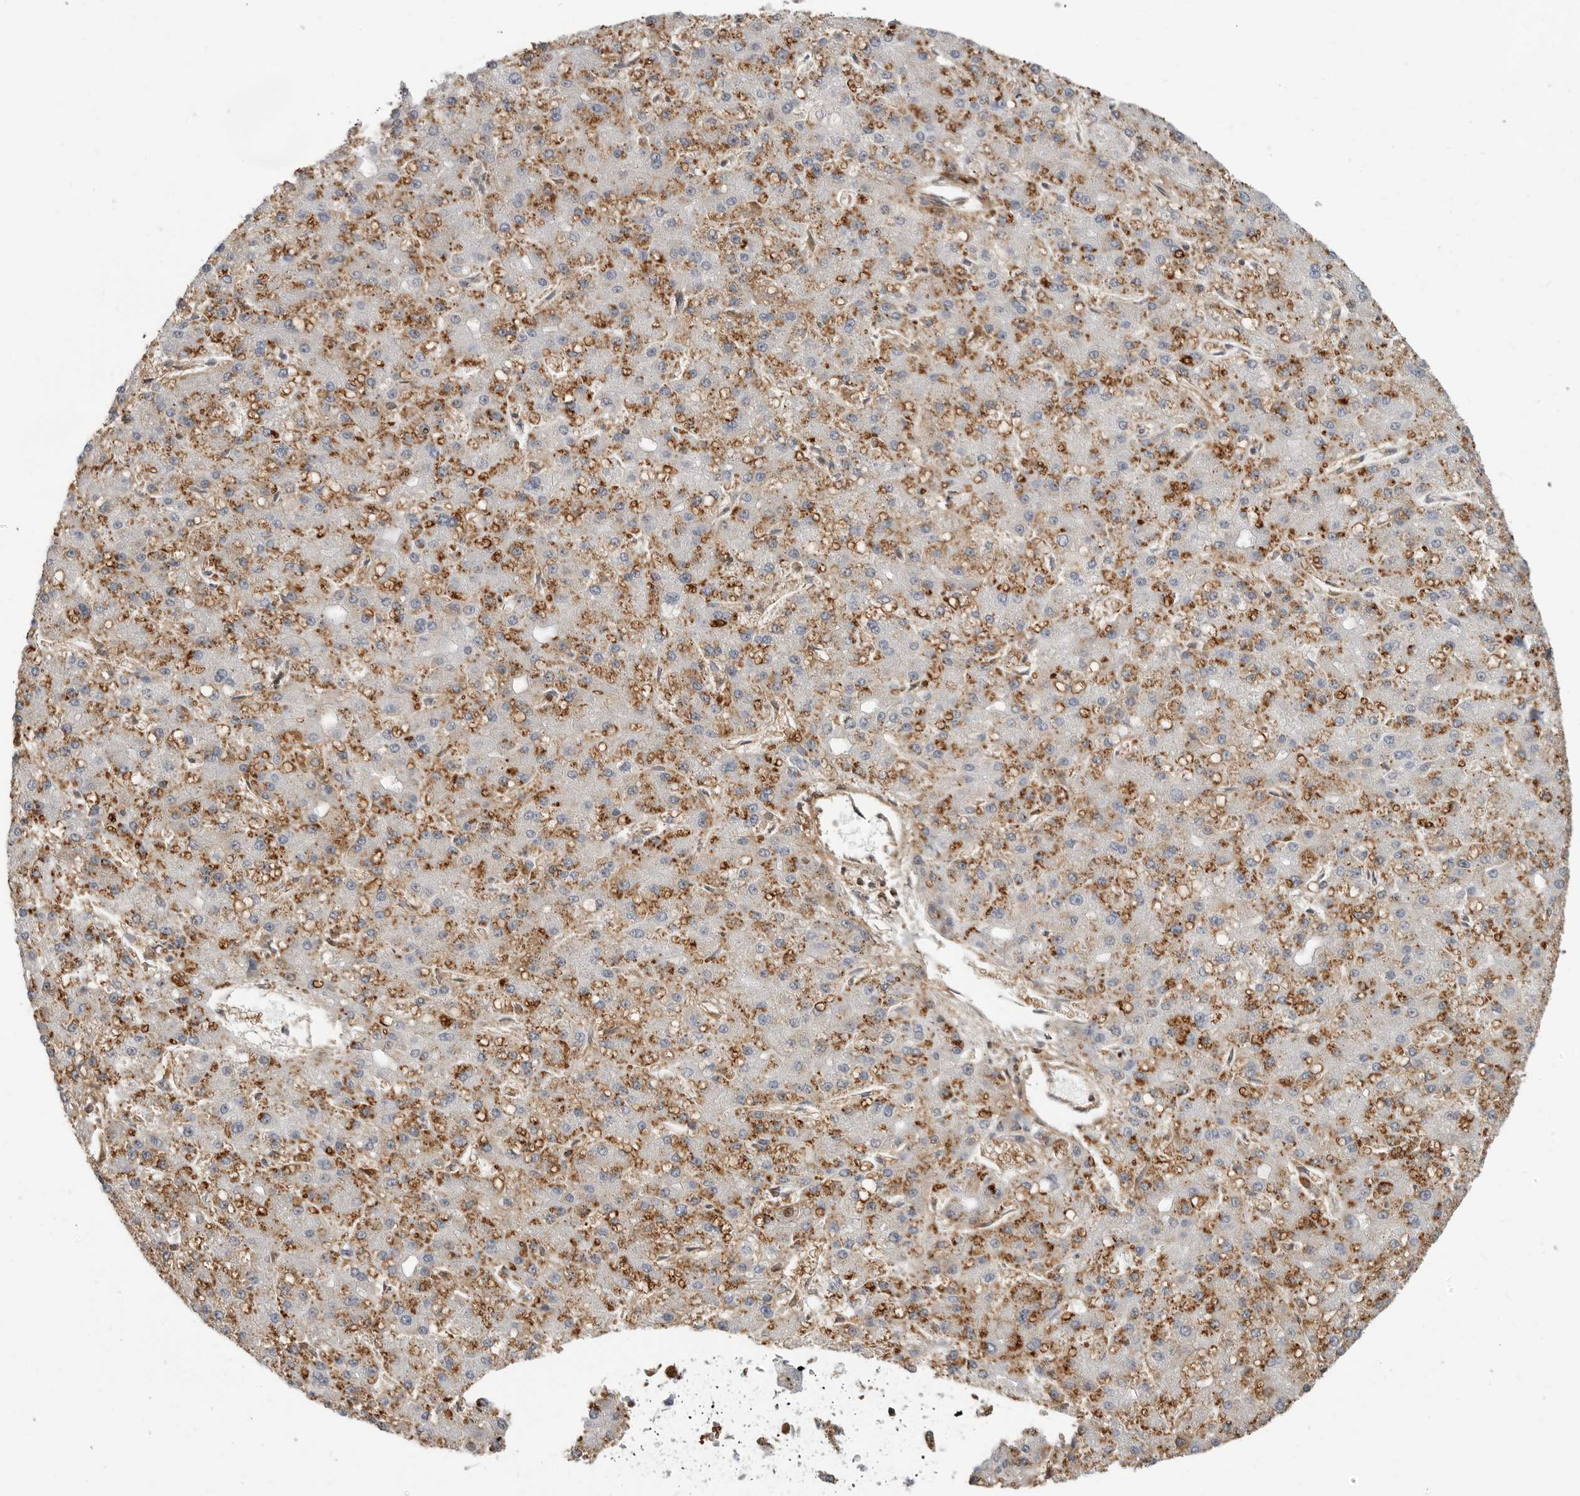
{"staining": {"intensity": "moderate", "quantity": ">75%", "location": "cytoplasmic/membranous"}, "tissue": "liver cancer", "cell_type": "Tumor cells", "image_type": "cancer", "snomed": [{"axis": "morphology", "description": "Carcinoma, Hepatocellular, NOS"}, {"axis": "topography", "description": "Liver"}], "caption": "A brown stain highlights moderate cytoplasmic/membranous staining of a protein in human liver hepatocellular carcinoma tumor cells.", "gene": "ANXA11", "patient": {"sex": "male", "age": 67}}